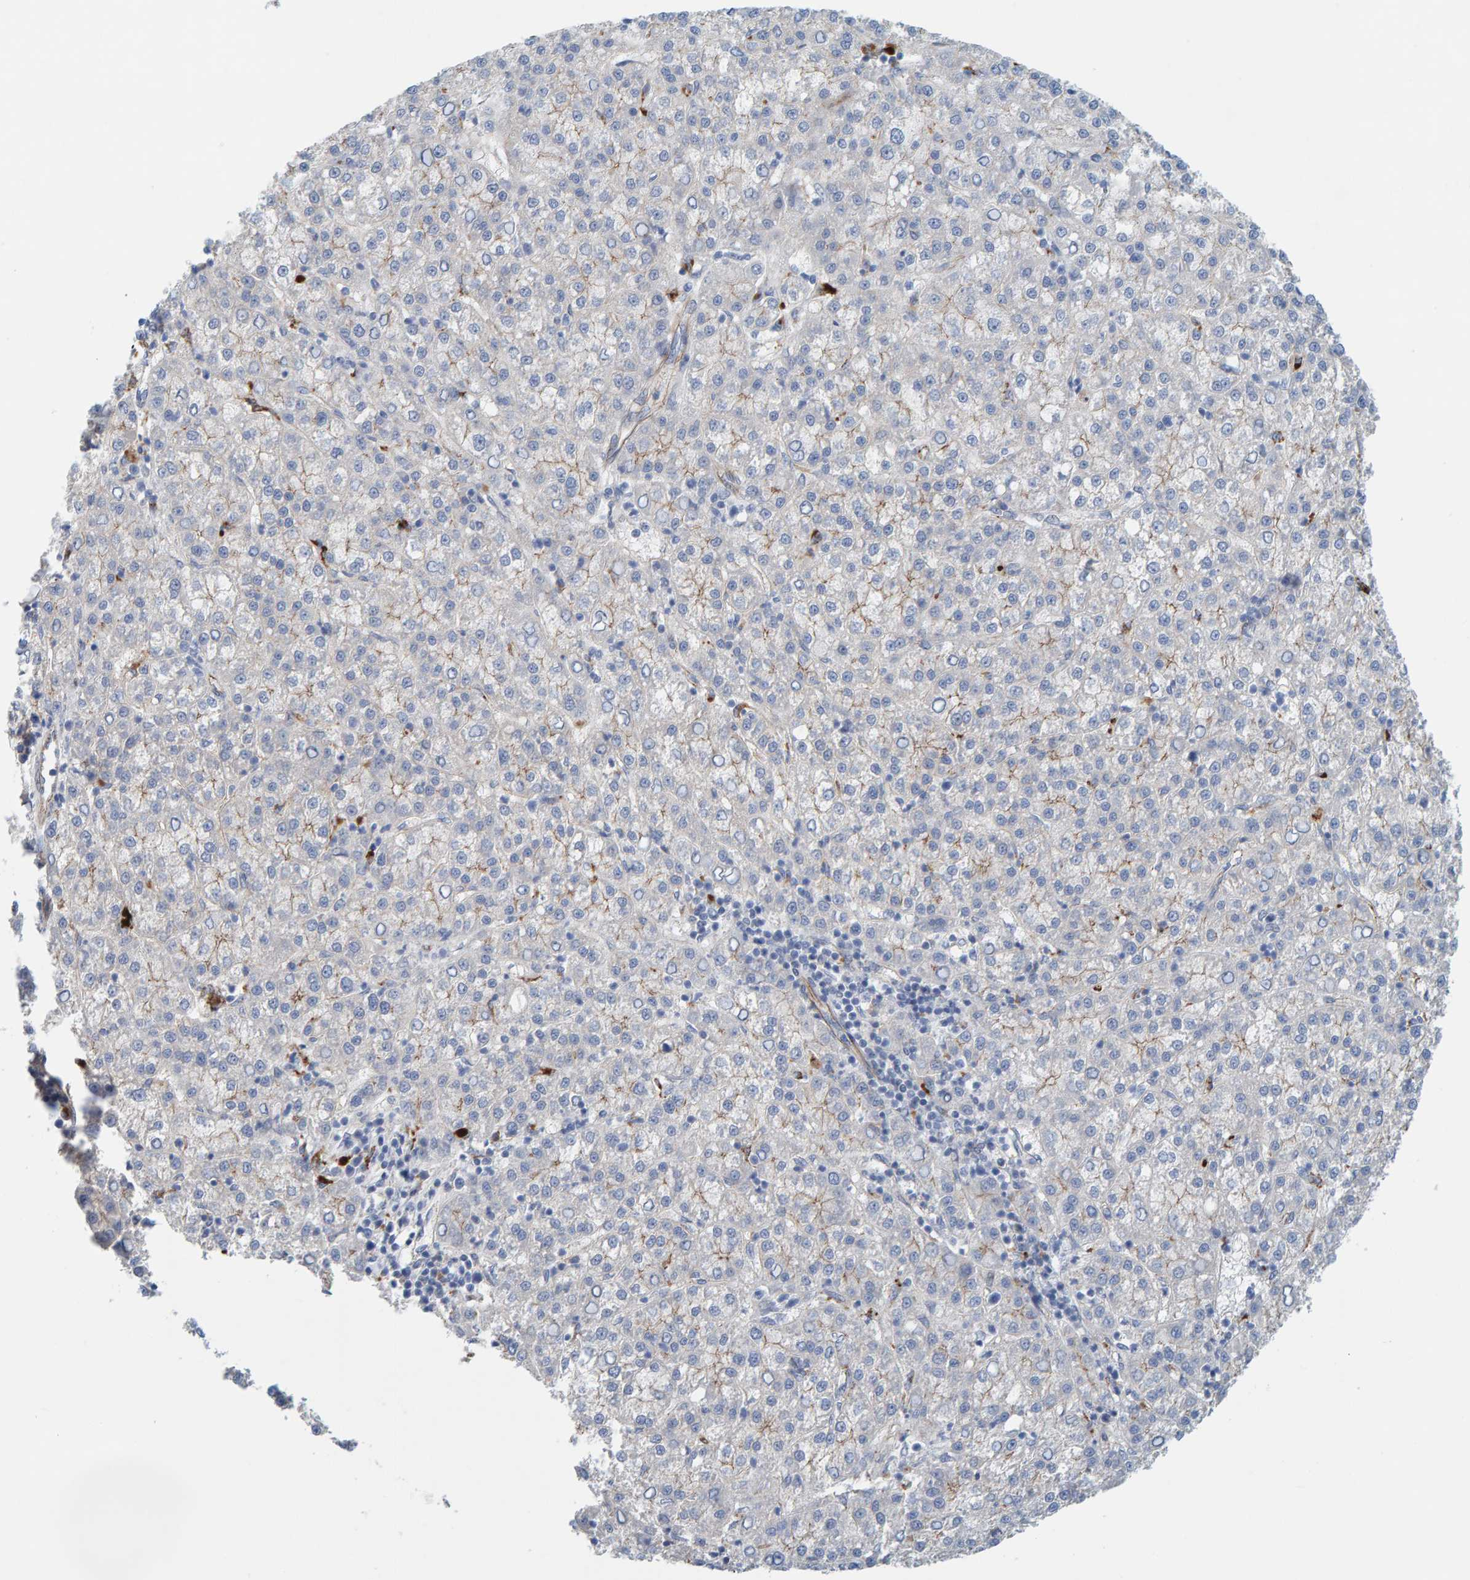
{"staining": {"intensity": "negative", "quantity": "none", "location": "none"}, "tissue": "liver cancer", "cell_type": "Tumor cells", "image_type": "cancer", "snomed": [{"axis": "morphology", "description": "Carcinoma, Hepatocellular, NOS"}, {"axis": "topography", "description": "Liver"}], "caption": "Immunohistochemistry histopathology image of neoplastic tissue: human liver cancer (hepatocellular carcinoma) stained with DAB exhibits no significant protein expression in tumor cells. (Stains: DAB immunohistochemistry with hematoxylin counter stain, Microscopy: brightfield microscopy at high magnification).", "gene": "KRBA2", "patient": {"sex": "female", "age": 58}}